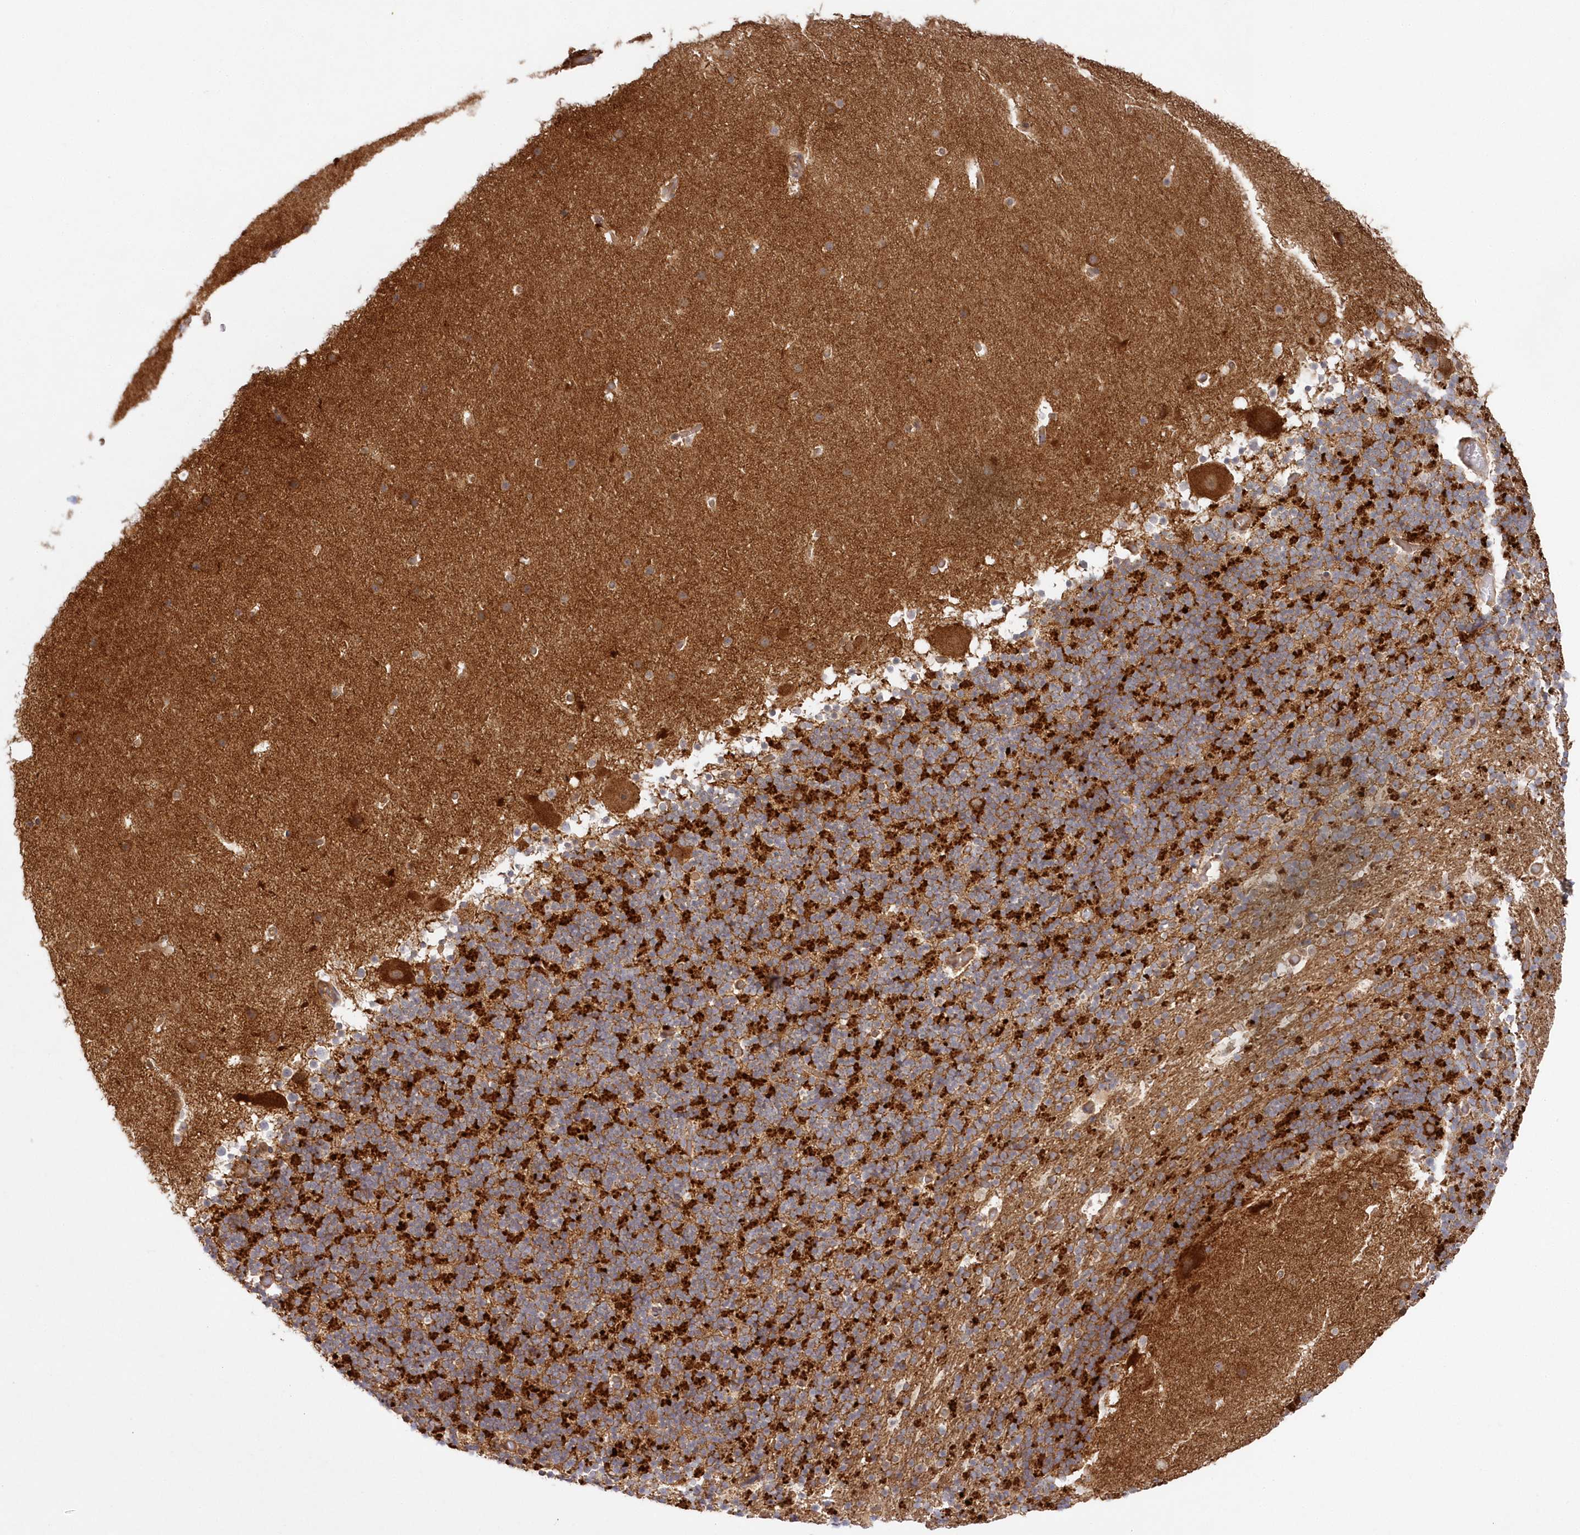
{"staining": {"intensity": "strong", "quantity": ">75%", "location": "cytoplasmic/membranous"}, "tissue": "cerebellum", "cell_type": "Cells in granular layer", "image_type": "normal", "snomed": [{"axis": "morphology", "description": "Normal tissue, NOS"}, {"axis": "topography", "description": "Cerebellum"}], "caption": "Protein expression analysis of benign human cerebellum reveals strong cytoplasmic/membranous expression in approximately >75% of cells in granular layer. Ihc stains the protein in brown and the nuclei are stained blue.", "gene": "GBE1", "patient": {"sex": "male", "age": 57}}